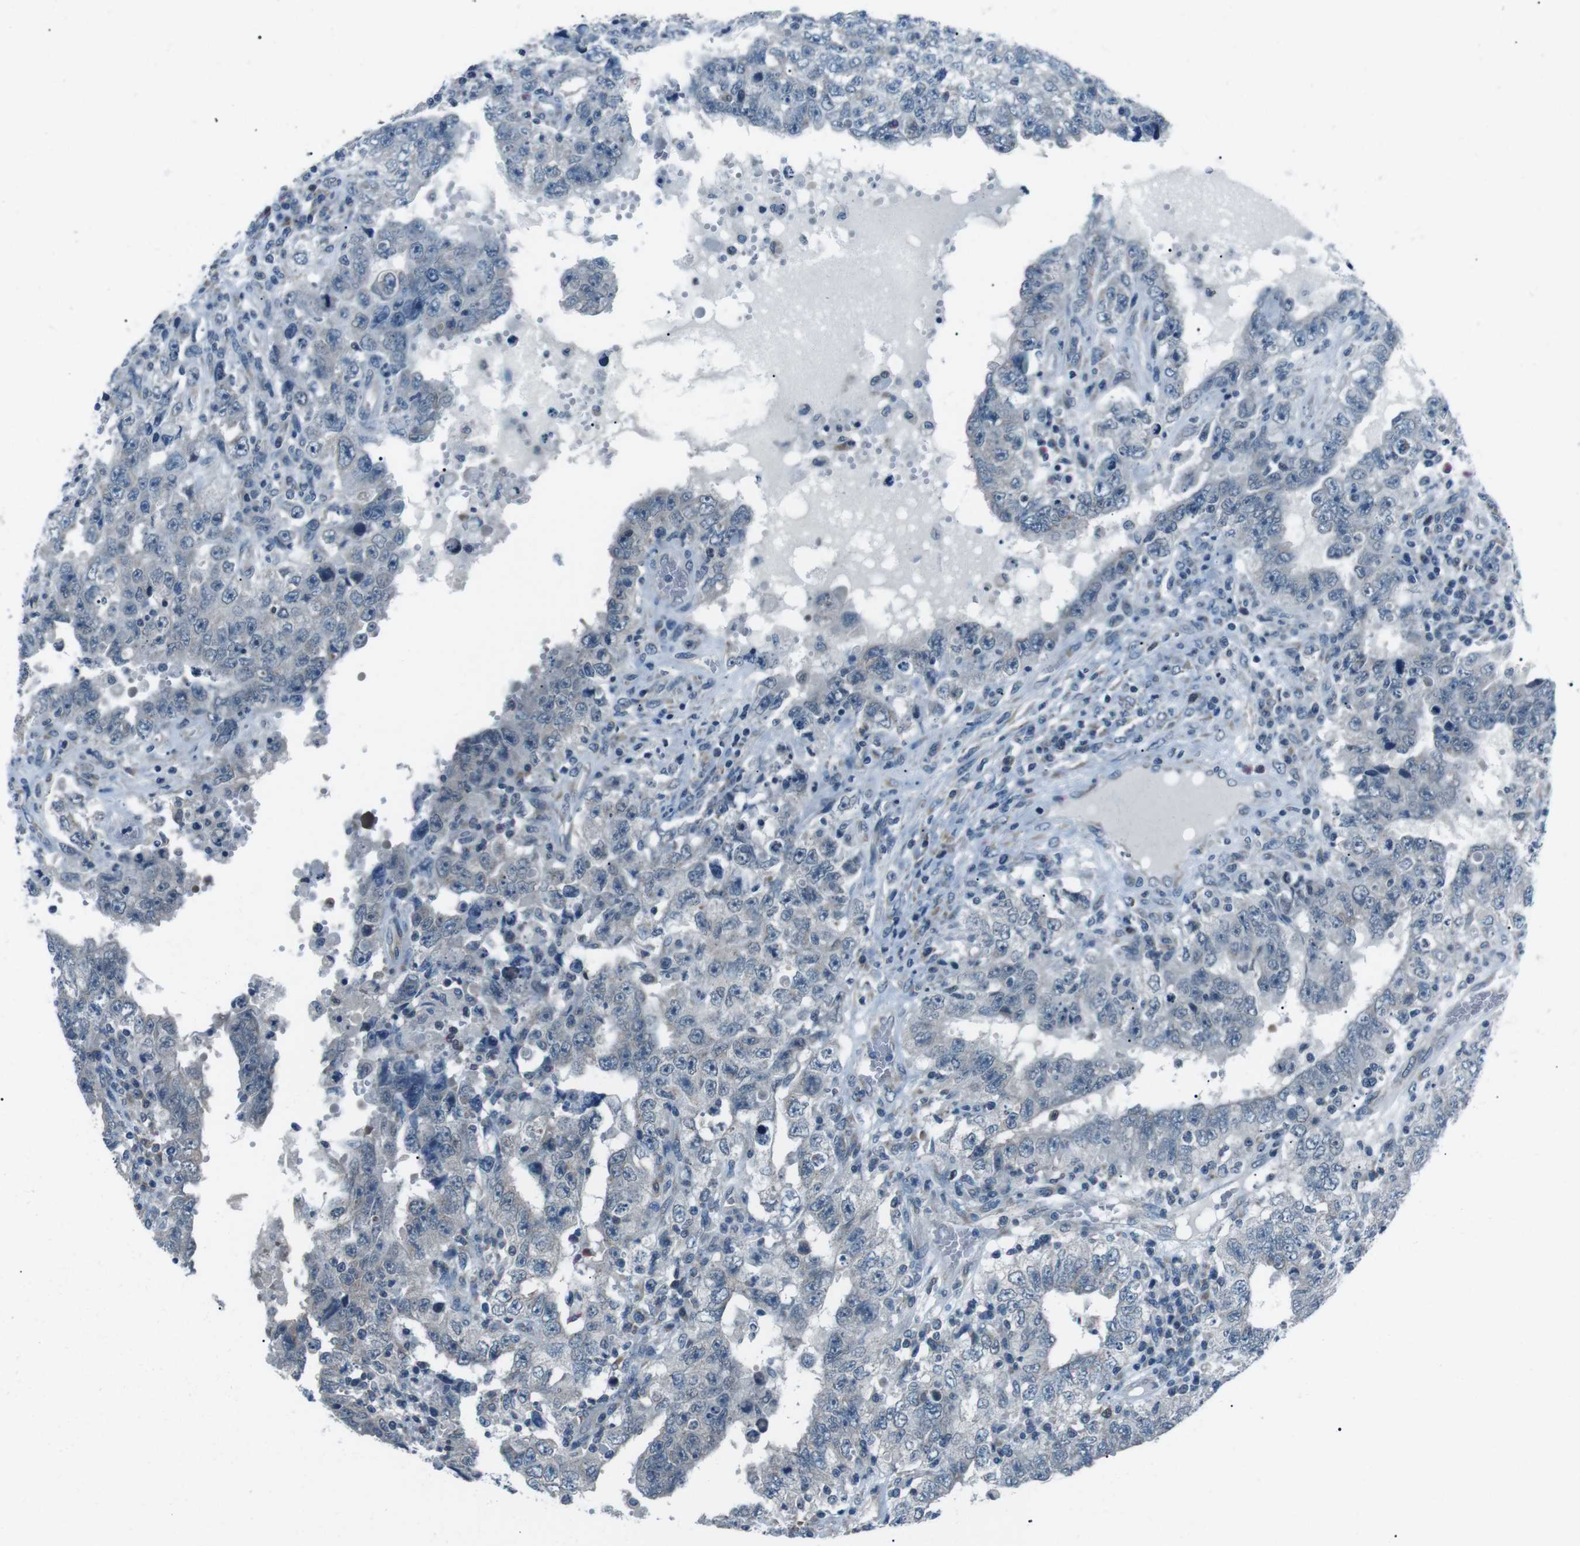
{"staining": {"intensity": "negative", "quantity": "none", "location": "none"}, "tissue": "testis cancer", "cell_type": "Tumor cells", "image_type": "cancer", "snomed": [{"axis": "morphology", "description": "Carcinoma, Embryonal, NOS"}, {"axis": "topography", "description": "Testis"}], "caption": "Testis cancer (embryonal carcinoma) stained for a protein using IHC displays no staining tumor cells.", "gene": "SERPINB2", "patient": {"sex": "male", "age": 26}}